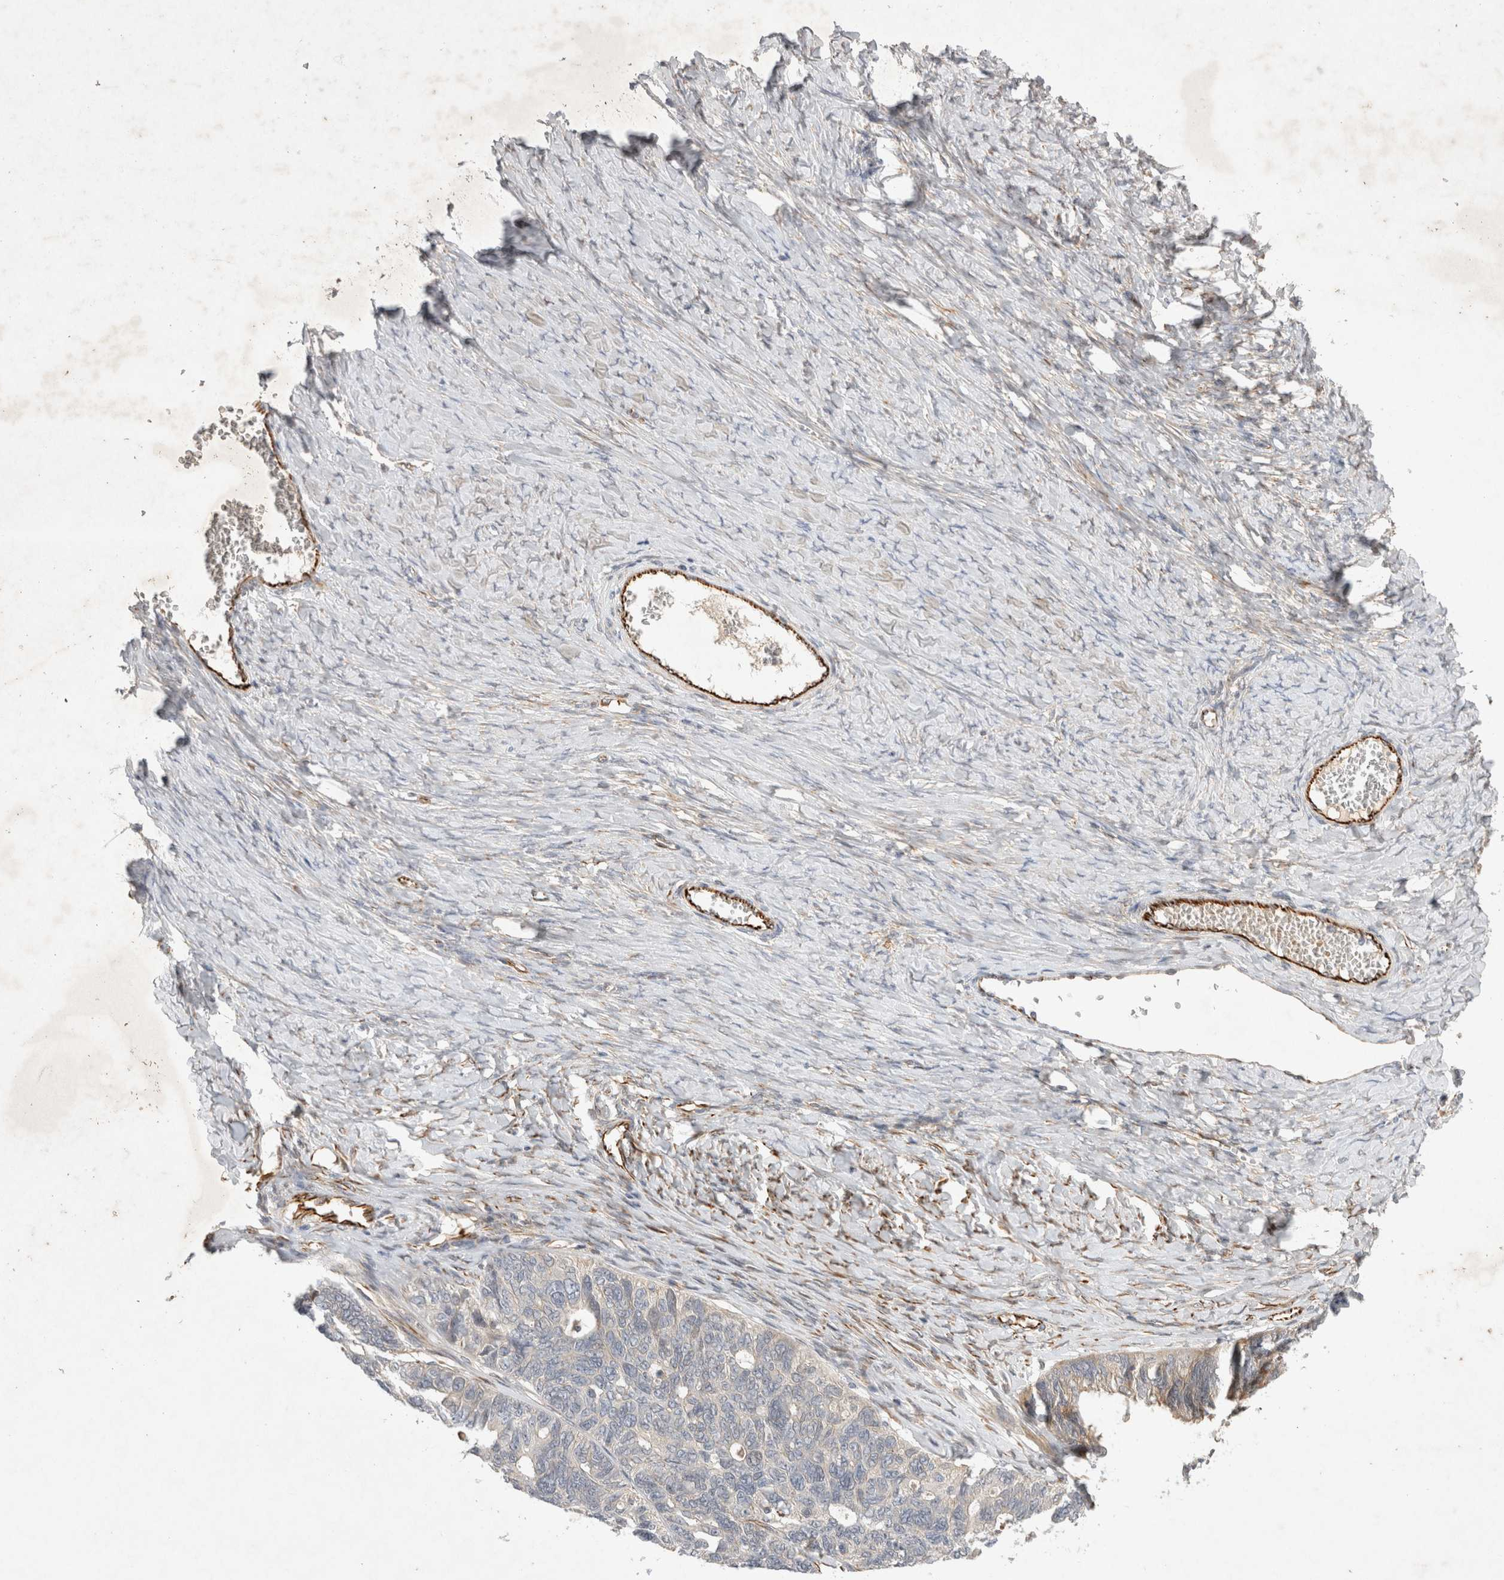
{"staining": {"intensity": "negative", "quantity": "none", "location": "none"}, "tissue": "ovarian cancer", "cell_type": "Tumor cells", "image_type": "cancer", "snomed": [{"axis": "morphology", "description": "Cystadenocarcinoma, serous, NOS"}, {"axis": "topography", "description": "Ovary"}], "caption": "IHC of human serous cystadenocarcinoma (ovarian) demonstrates no expression in tumor cells.", "gene": "NMU", "patient": {"sex": "female", "age": 79}}